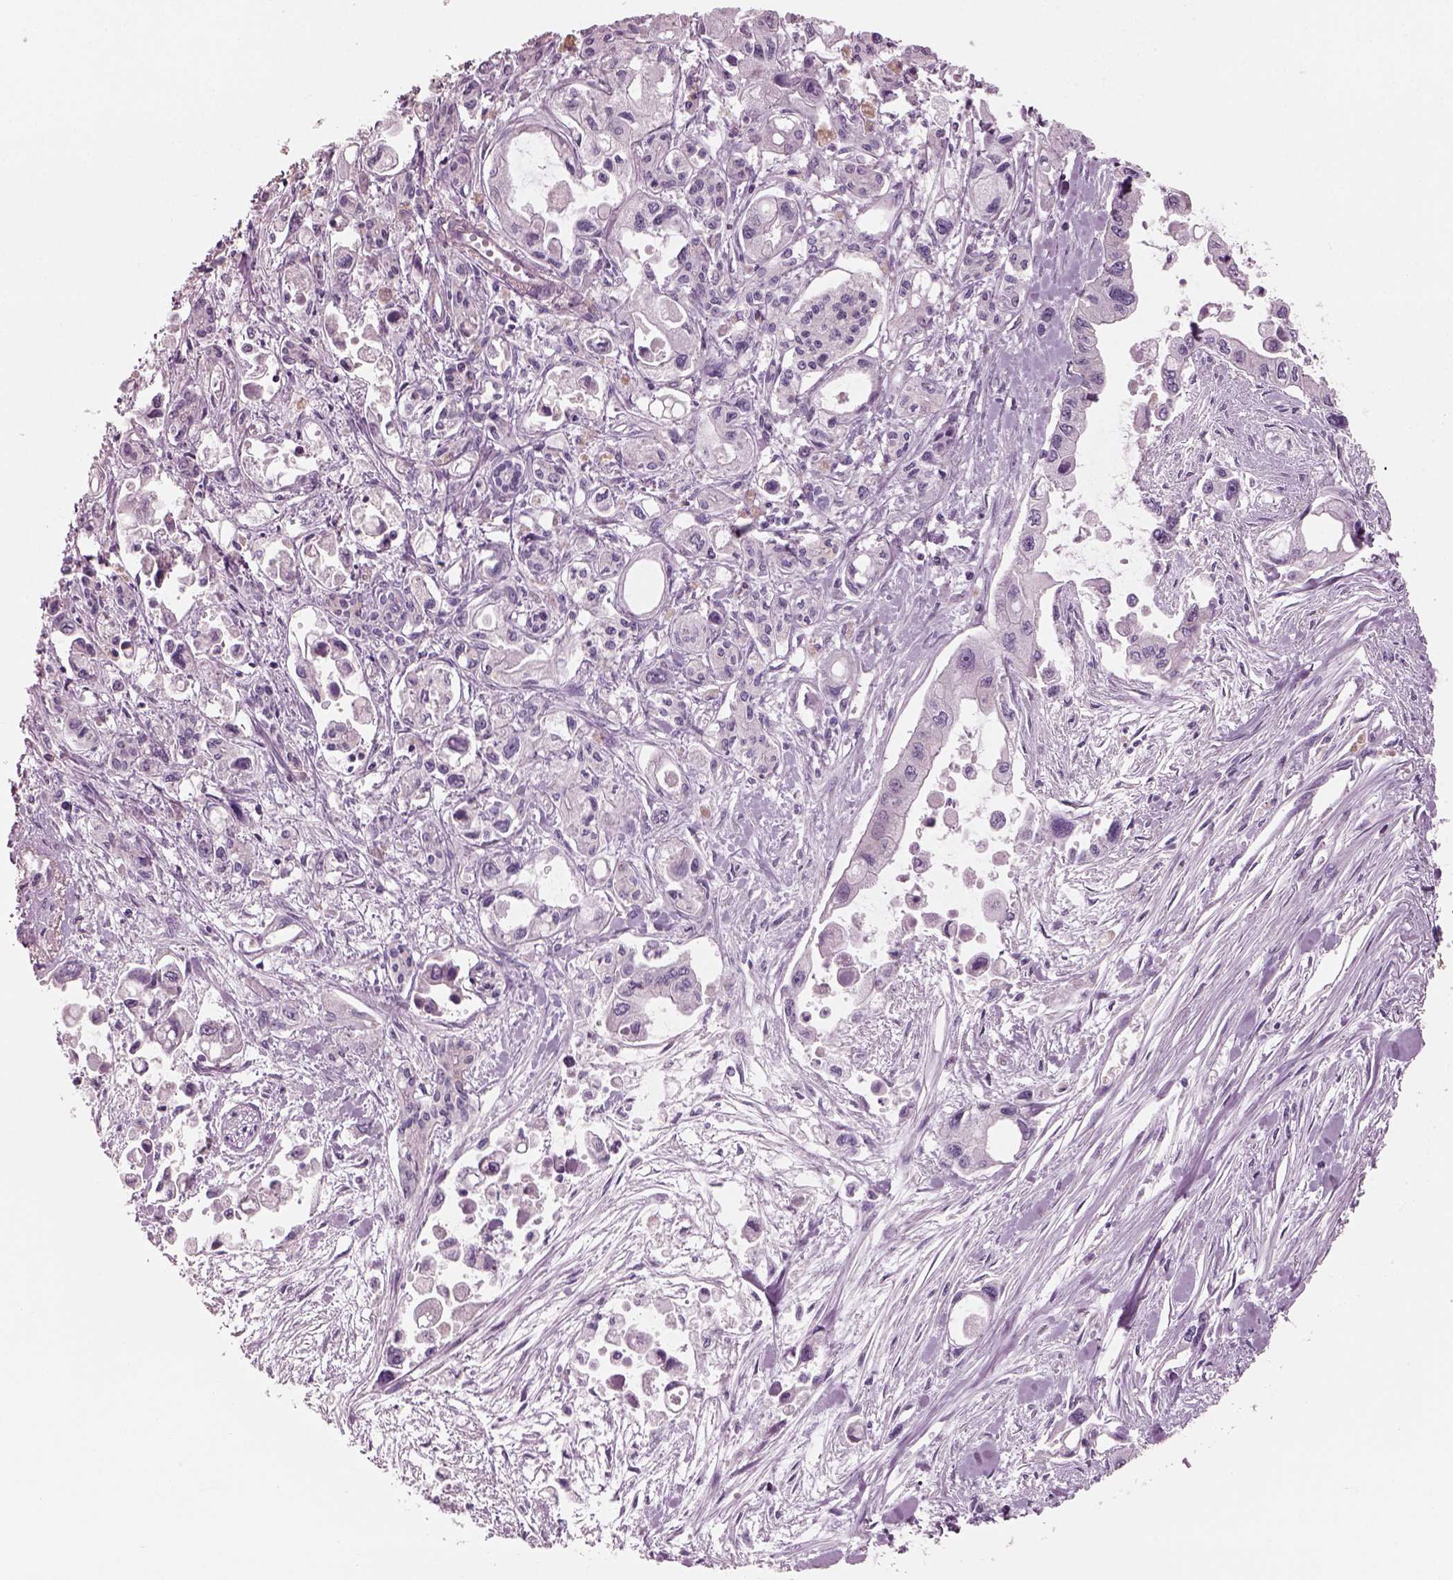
{"staining": {"intensity": "negative", "quantity": "none", "location": "none"}, "tissue": "pancreatic cancer", "cell_type": "Tumor cells", "image_type": "cancer", "snomed": [{"axis": "morphology", "description": "Adenocarcinoma, NOS"}, {"axis": "topography", "description": "Pancreas"}], "caption": "Human pancreatic cancer stained for a protein using IHC reveals no expression in tumor cells.", "gene": "SLC27A2", "patient": {"sex": "female", "age": 61}}